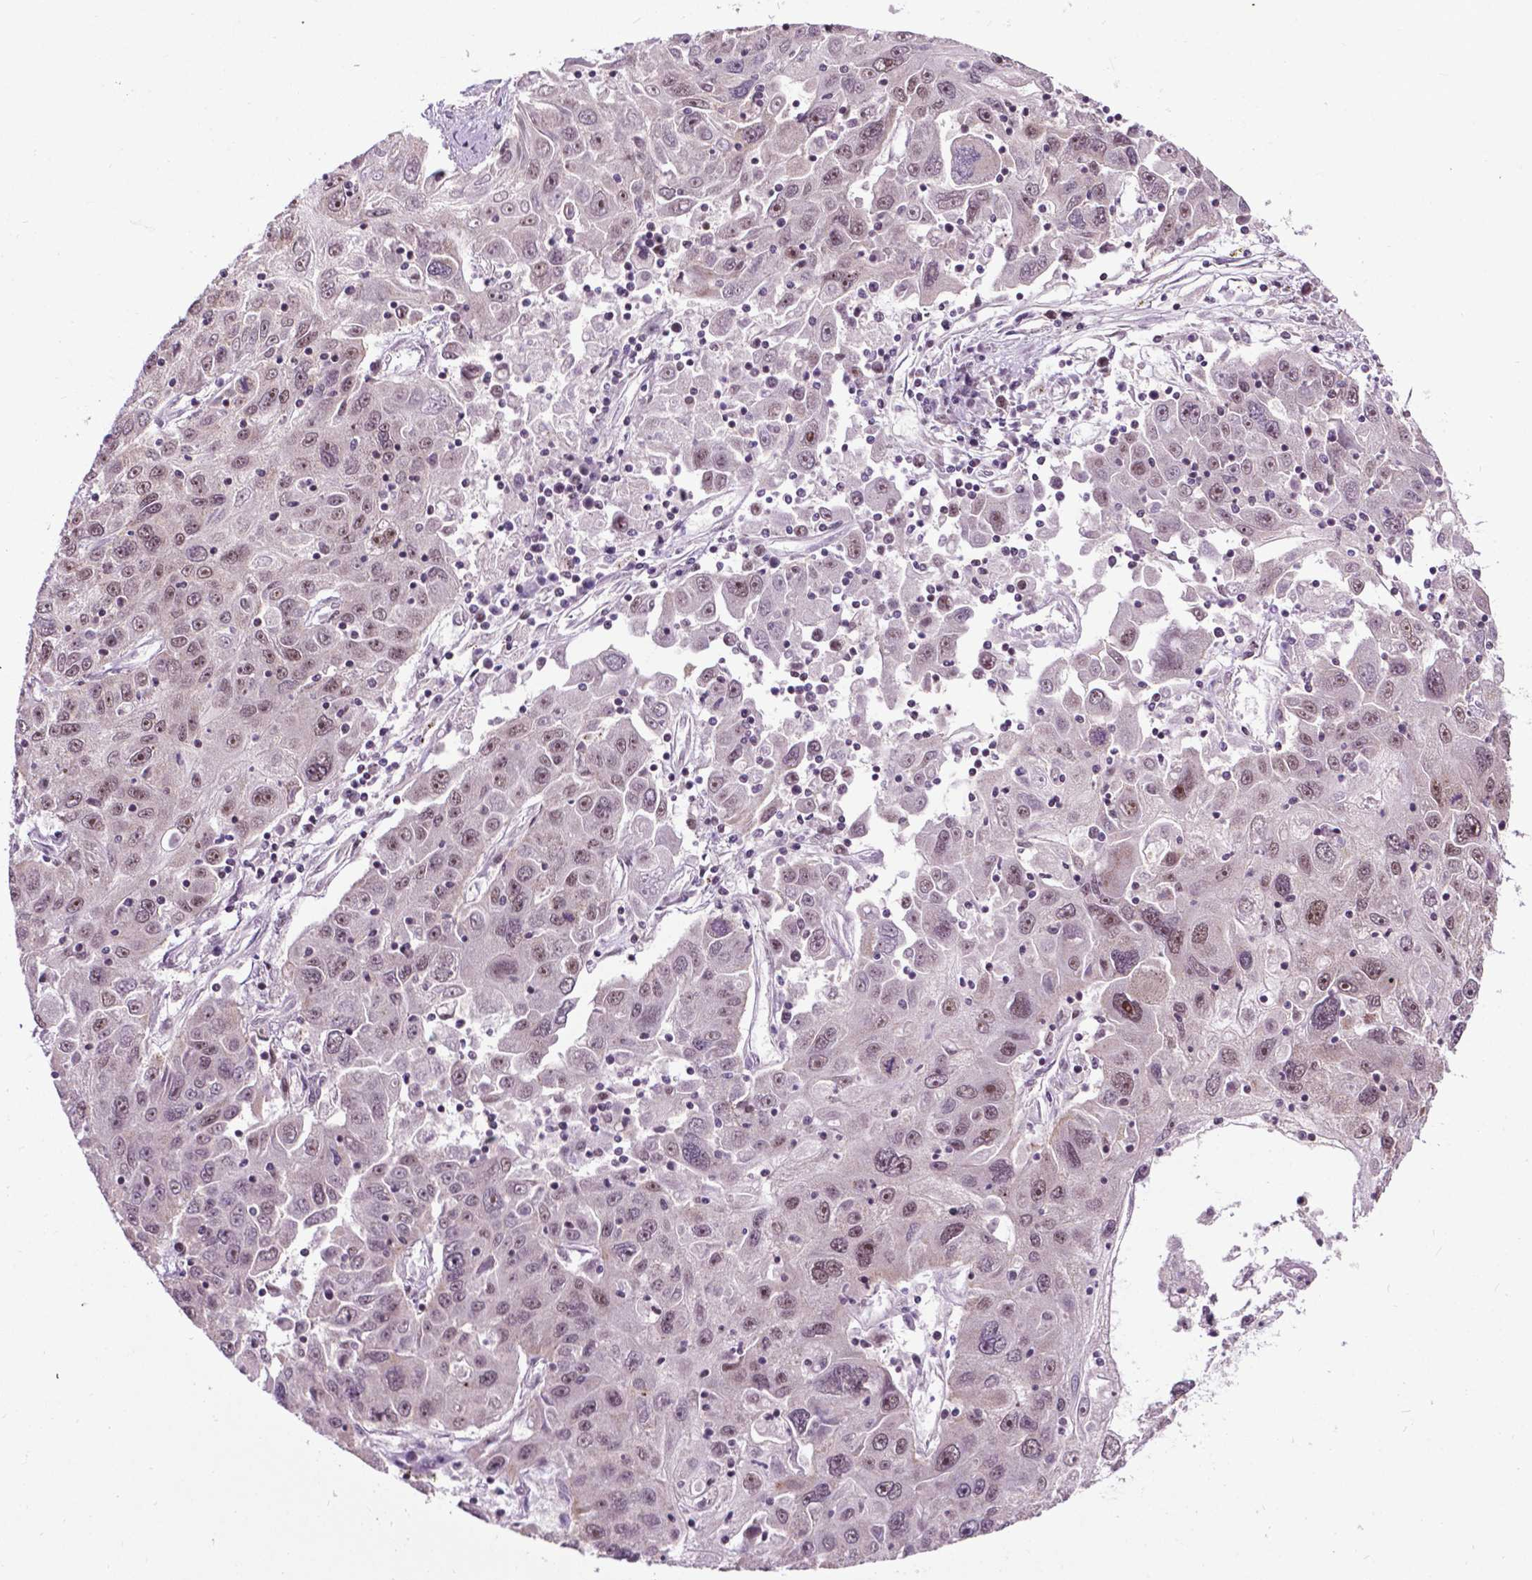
{"staining": {"intensity": "weak", "quantity": "<25%", "location": "nuclear"}, "tissue": "stomach cancer", "cell_type": "Tumor cells", "image_type": "cancer", "snomed": [{"axis": "morphology", "description": "Adenocarcinoma, NOS"}, {"axis": "topography", "description": "Stomach"}], "caption": "Immunohistochemistry (IHC) photomicrograph of human stomach cancer stained for a protein (brown), which displays no expression in tumor cells. Brightfield microscopy of immunohistochemistry stained with DAB (3,3'-diaminobenzidine) (brown) and hematoxylin (blue), captured at high magnification.", "gene": "EAF1", "patient": {"sex": "male", "age": 56}}